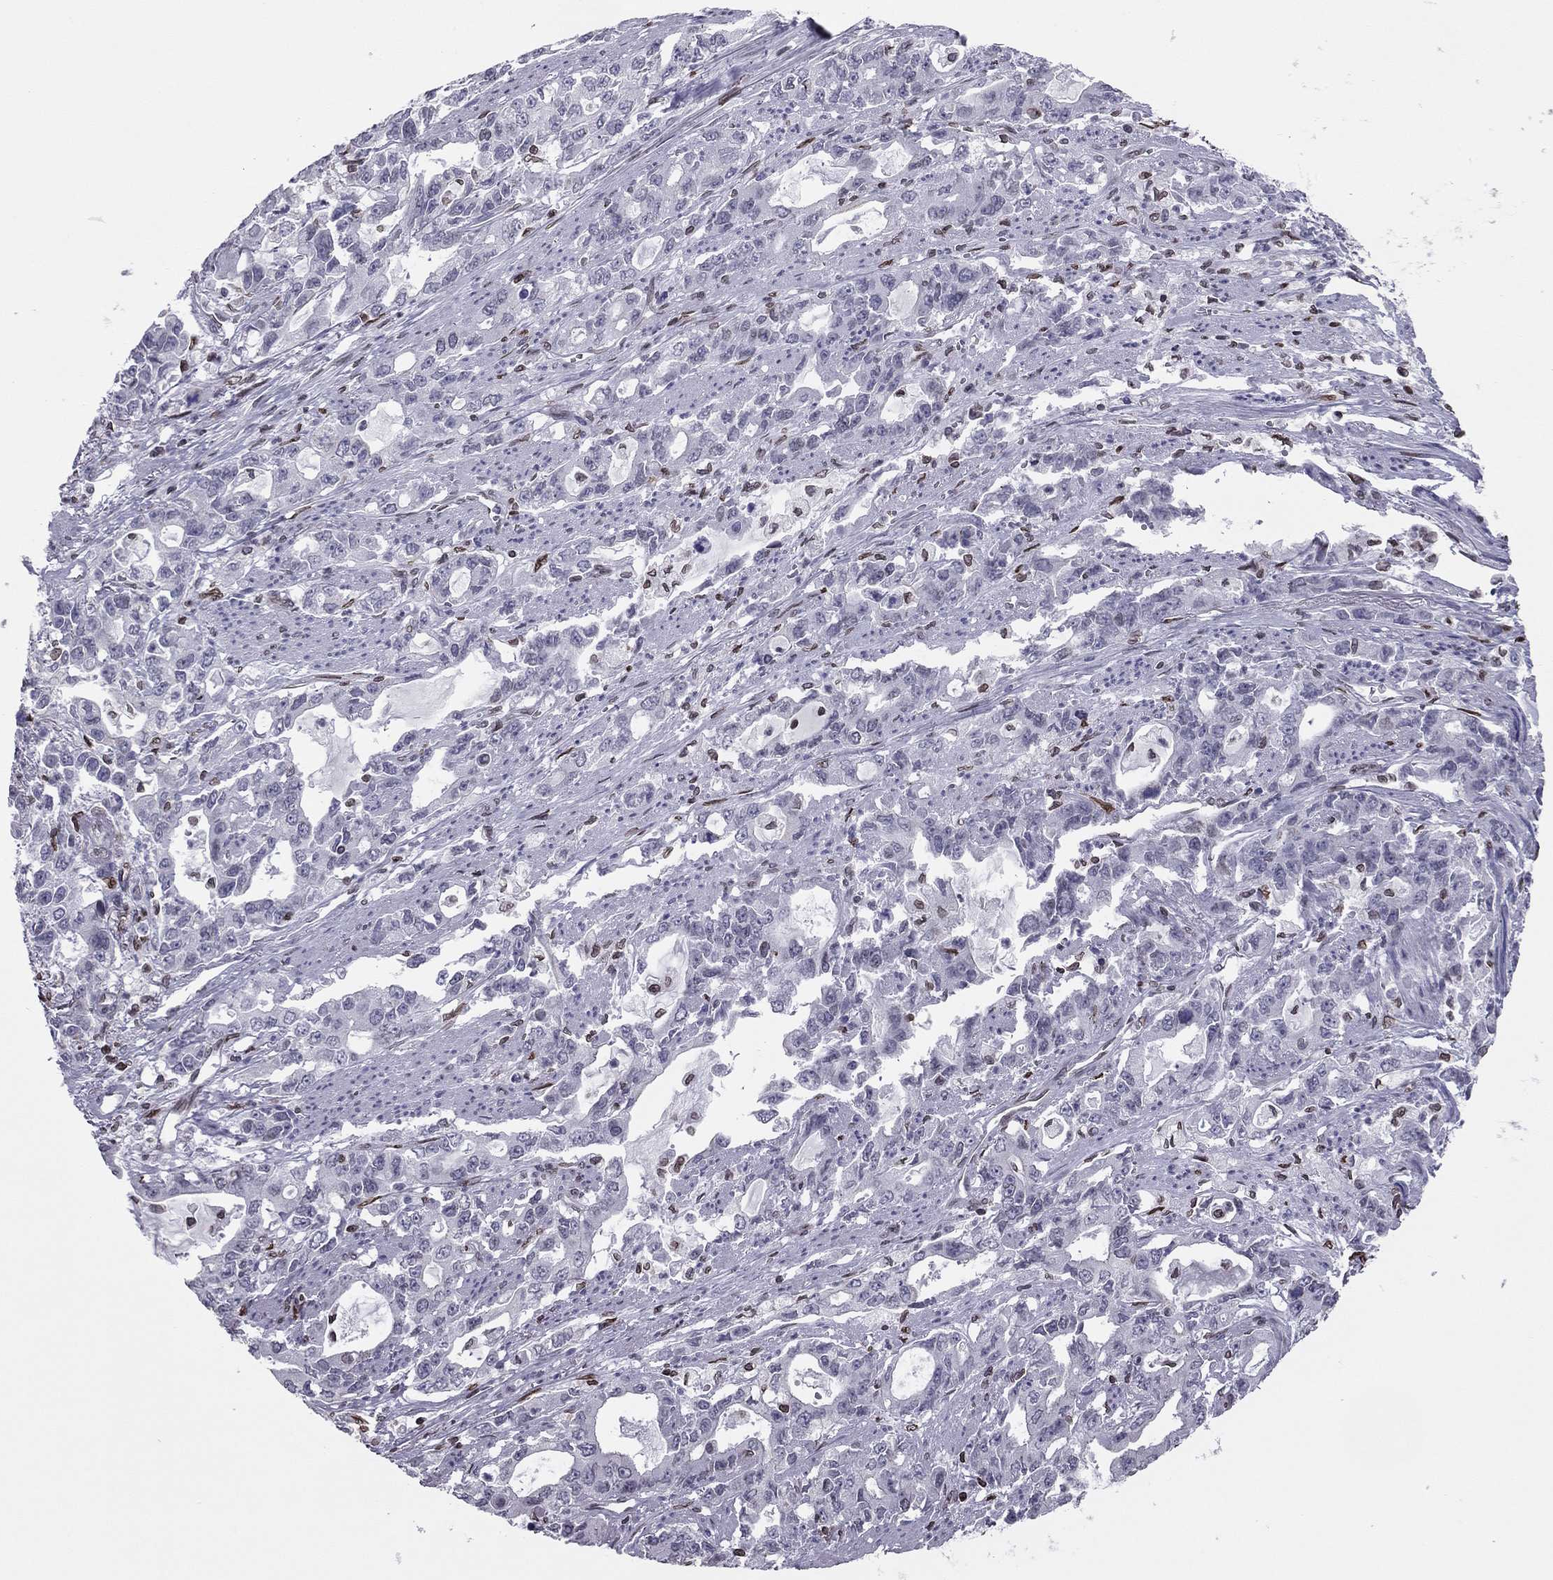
{"staining": {"intensity": "negative", "quantity": "none", "location": "none"}, "tissue": "stomach cancer", "cell_type": "Tumor cells", "image_type": "cancer", "snomed": [{"axis": "morphology", "description": "Adenocarcinoma, NOS"}, {"axis": "topography", "description": "Stomach, upper"}], "caption": "Tumor cells are negative for protein expression in human stomach cancer (adenocarcinoma).", "gene": "ESPL1", "patient": {"sex": "male", "age": 85}}